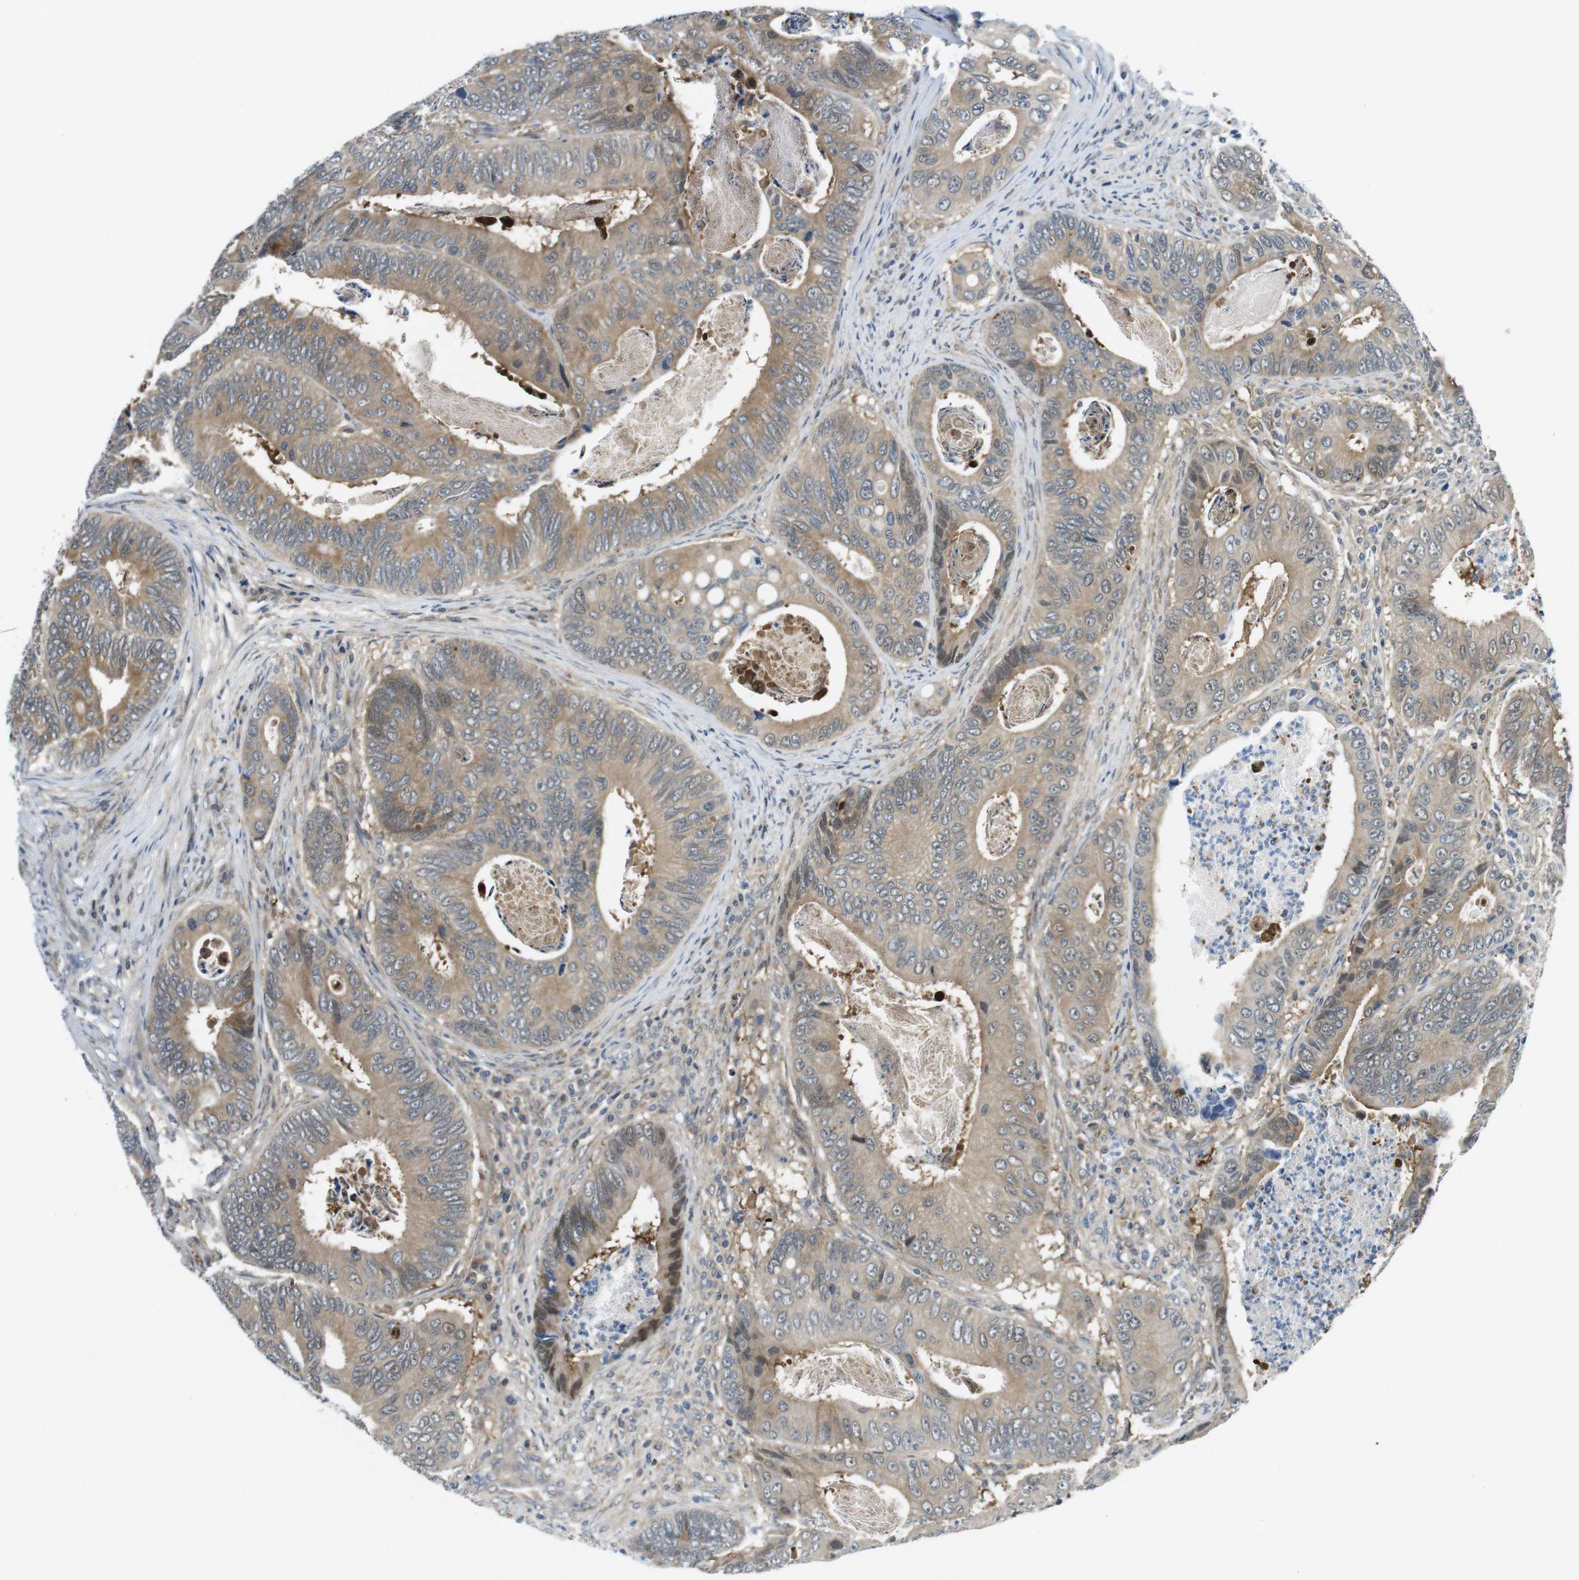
{"staining": {"intensity": "moderate", "quantity": ">75%", "location": "cytoplasmic/membranous,nuclear"}, "tissue": "colorectal cancer", "cell_type": "Tumor cells", "image_type": "cancer", "snomed": [{"axis": "morphology", "description": "Inflammation, NOS"}, {"axis": "morphology", "description": "Adenocarcinoma, NOS"}, {"axis": "topography", "description": "Colon"}], "caption": "The histopathology image exhibits staining of colorectal adenocarcinoma, revealing moderate cytoplasmic/membranous and nuclear protein positivity (brown color) within tumor cells. Using DAB (3,3'-diaminobenzidine) (brown) and hematoxylin (blue) stains, captured at high magnification using brightfield microscopy.", "gene": "CASP2", "patient": {"sex": "male", "age": 72}}